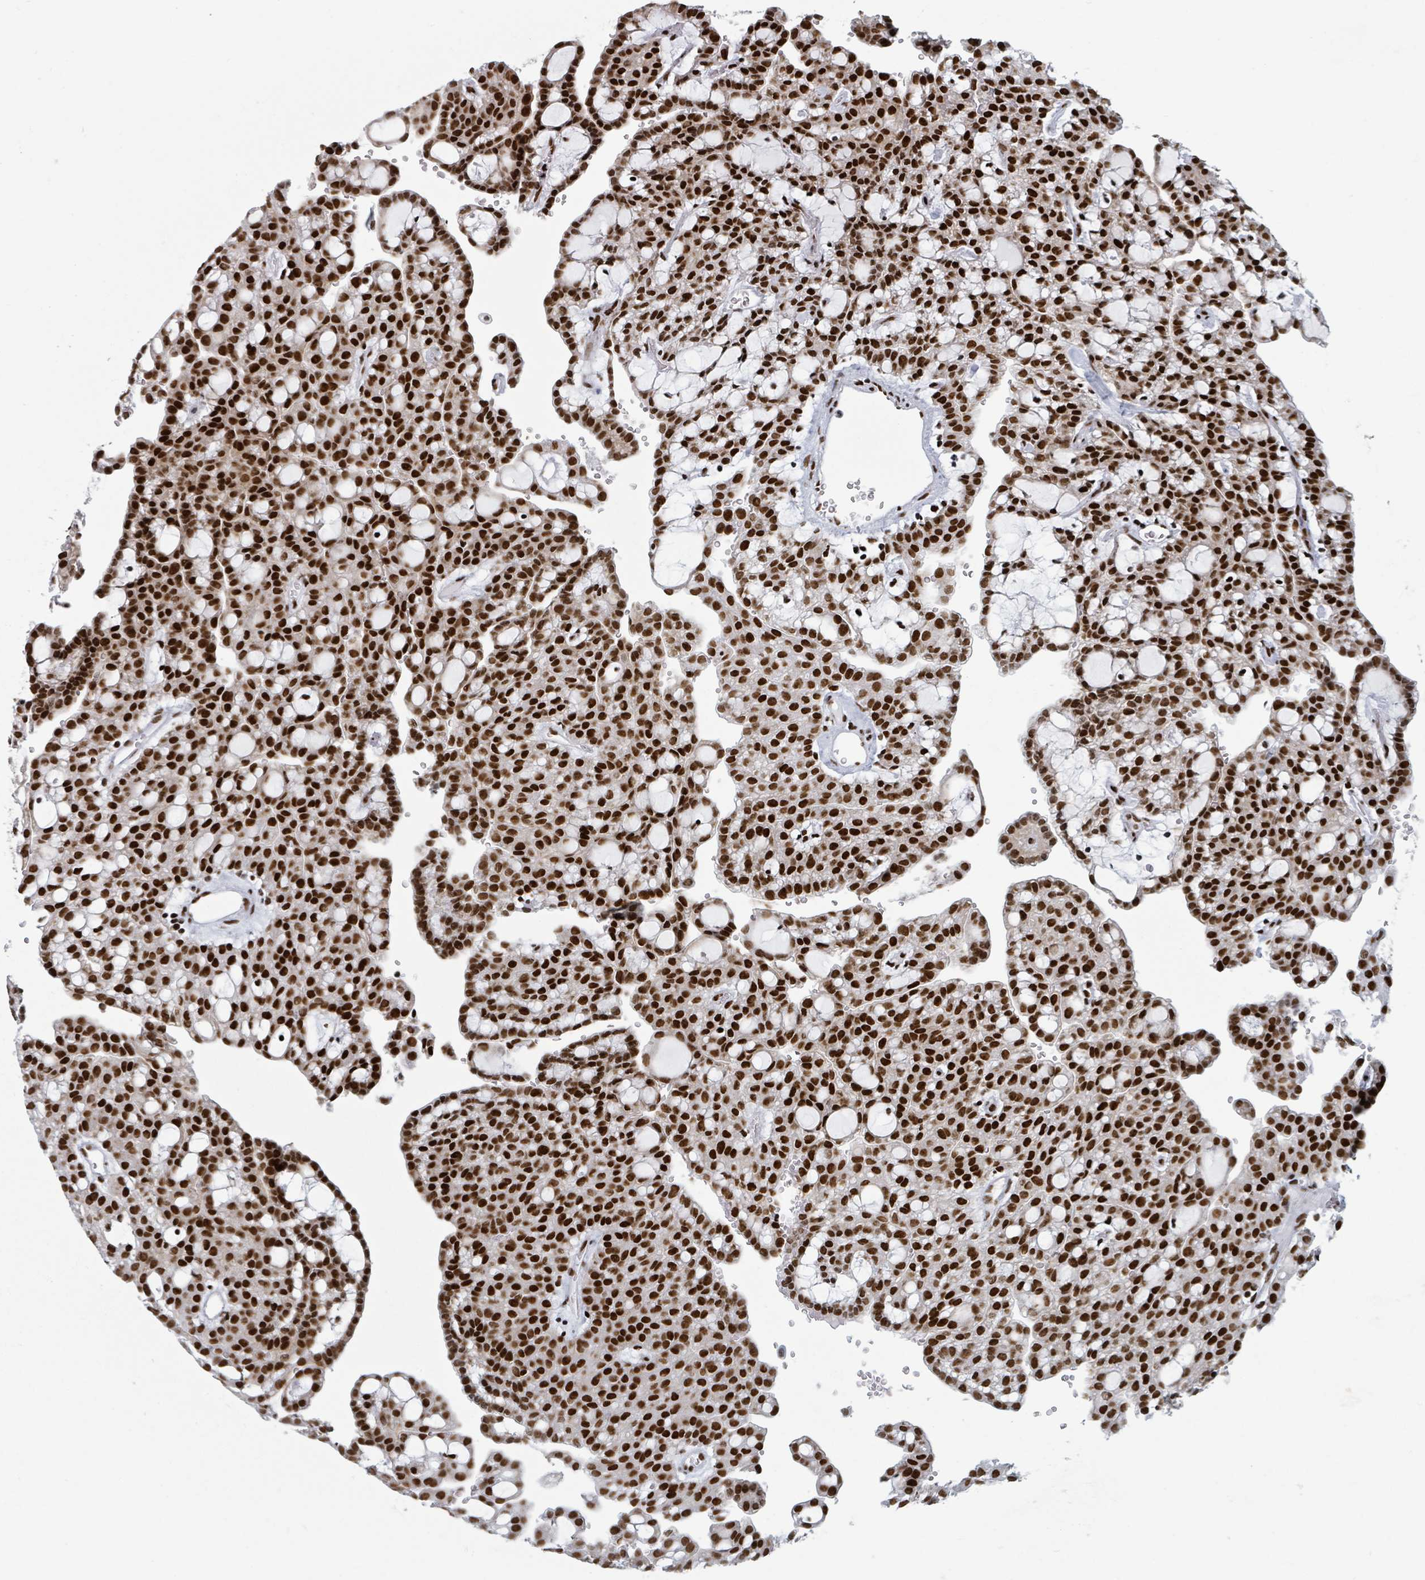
{"staining": {"intensity": "strong", "quantity": ">75%", "location": "nuclear"}, "tissue": "renal cancer", "cell_type": "Tumor cells", "image_type": "cancer", "snomed": [{"axis": "morphology", "description": "Adenocarcinoma, NOS"}, {"axis": "topography", "description": "Kidney"}], "caption": "Human renal adenocarcinoma stained with a brown dye exhibits strong nuclear positive expression in approximately >75% of tumor cells.", "gene": "DHX16", "patient": {"sex": "male", "age": 63}}